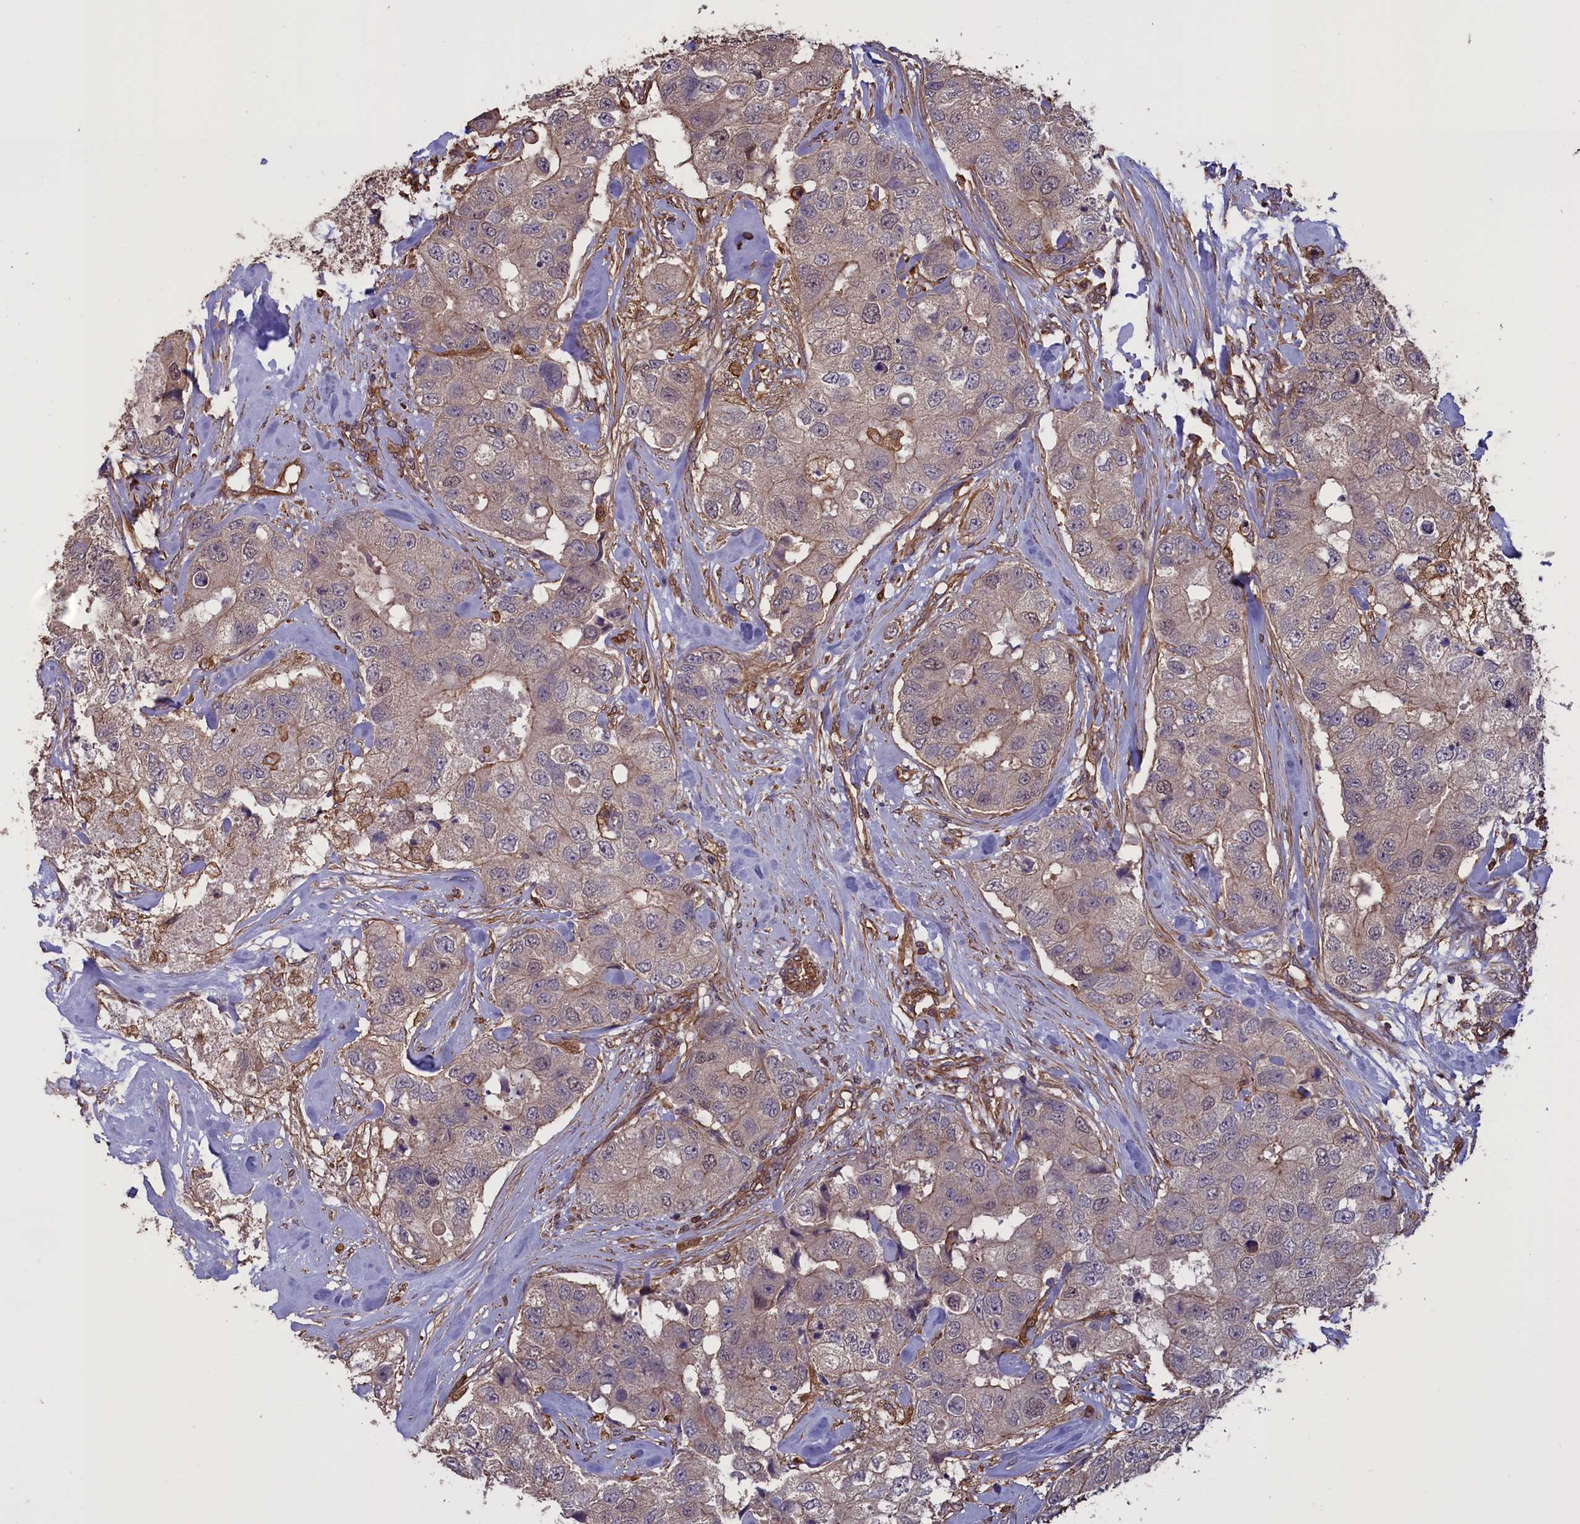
{"staining": {"intensity": "weak", "quantity": "<25%", "location": "cytoplasmic/membranous"}, "tissue": "breast cancer", "cell_type": "Tumor cells", "image_type": "cancer", "snomed": [{"axis": "morphology", "description": "Duct carcinoma"}, {"axis": "topography", "description": "Breast"}], "caption": "This photomicrograph is of breast cancer (intraductal carcinoma) stained with immunohistochemistry to label a protein in brown with the nuclei are counter-stained blue. There is no expression in tumor cells. (DAB immunohistochemistry, high magnification).", "gene": "DAPK3", "patient": {"sex": "female", "age": 62}}